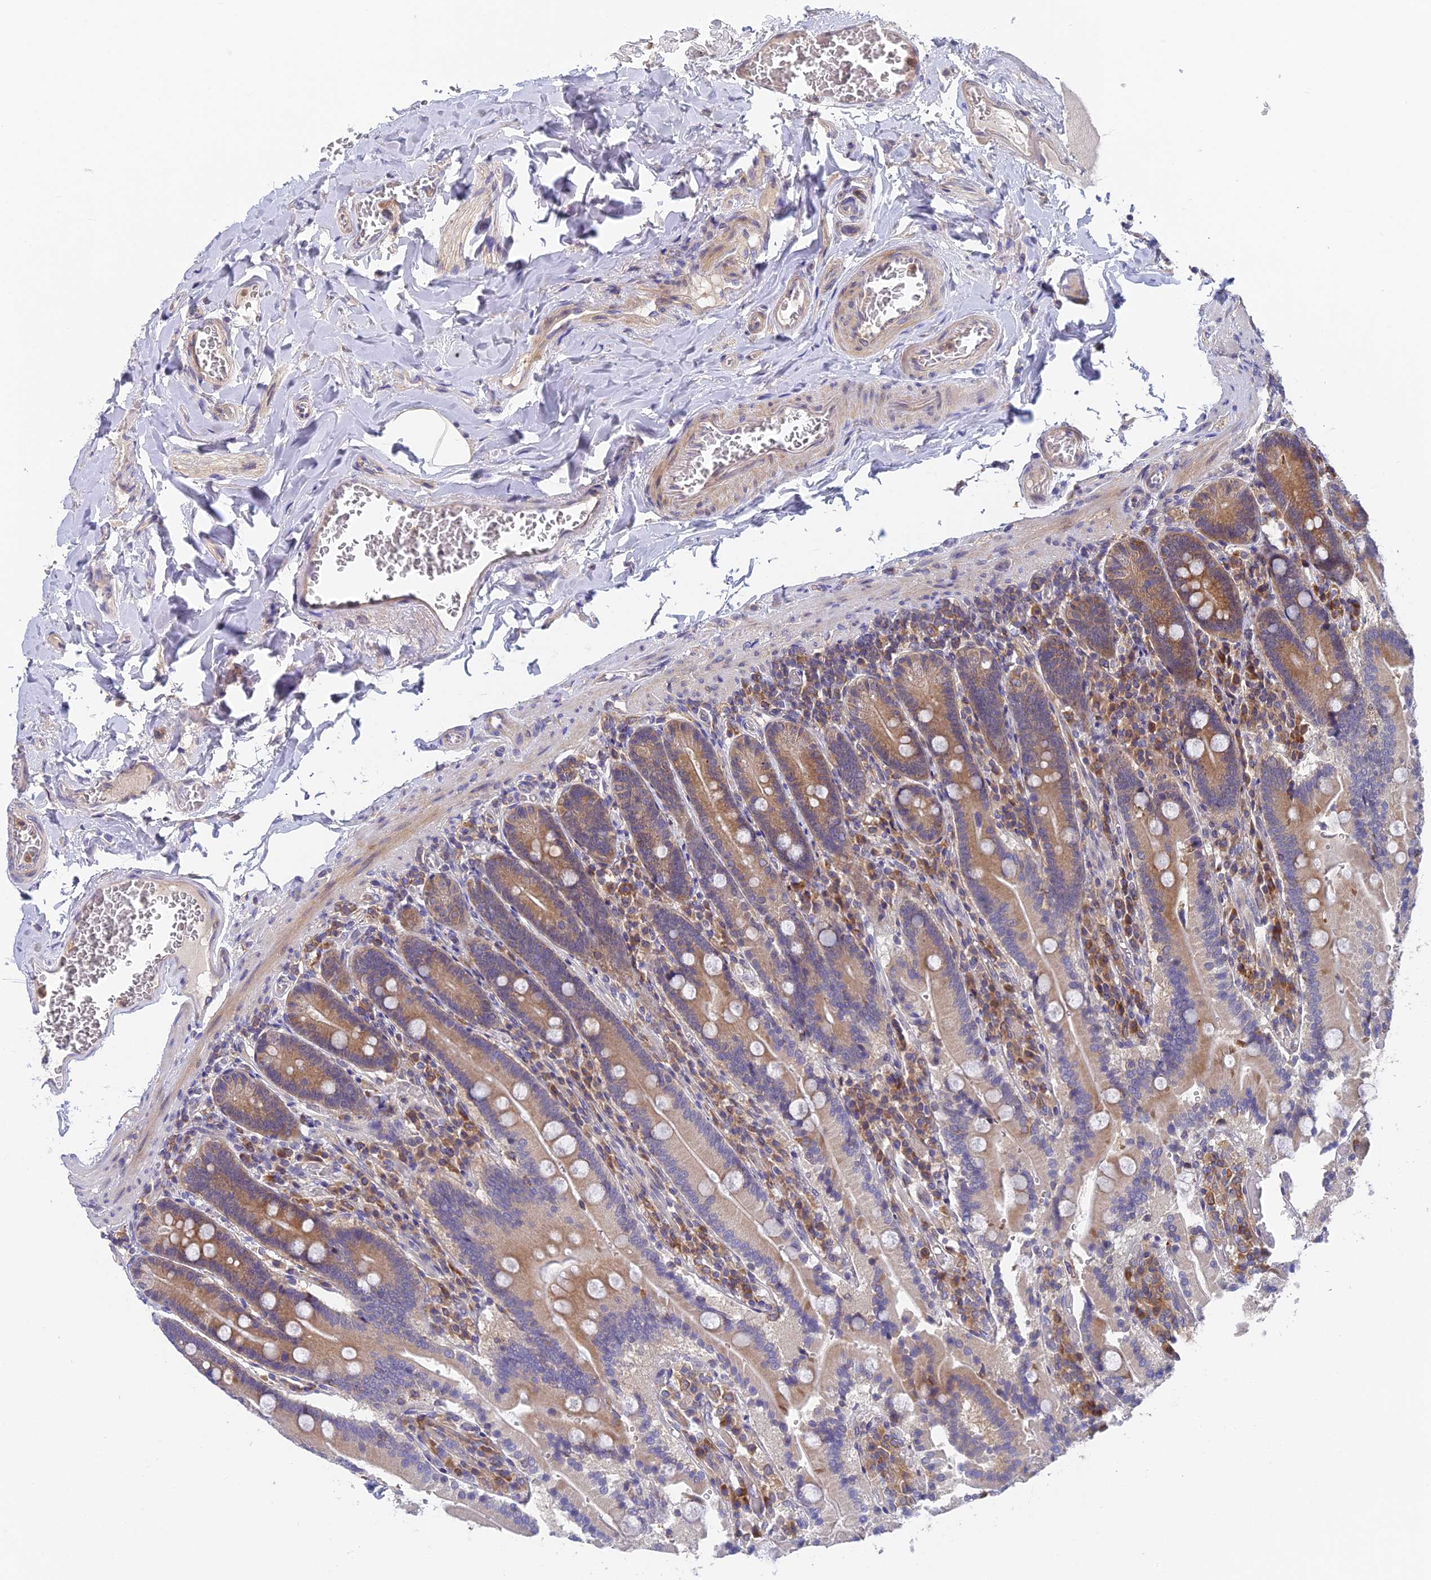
{"staining": {"intensity": "moderate", "quantity": ">75%", "location": "cytoplasmic/membranous"}, "tissue": "duodenum", "cell_type": "Glandular cells", "image_type": "normal", "snomed": [{"axis": "morphology", "description": "Normal tissue, NOS"}, {"axis": "topography", "description": "Duodenum"}], "caption": "Immunohistochemical staining of normal human duodenum shows moderate cytoplasmic/membranous protein staining in about >75% of glandular cells. The staining was performed using DAB, with brown indicating positive protein expression. Nuclei are stained blue with hematoxylin.", "gene": "IPO5", "patient": {"sex": "female", "age": 62}}